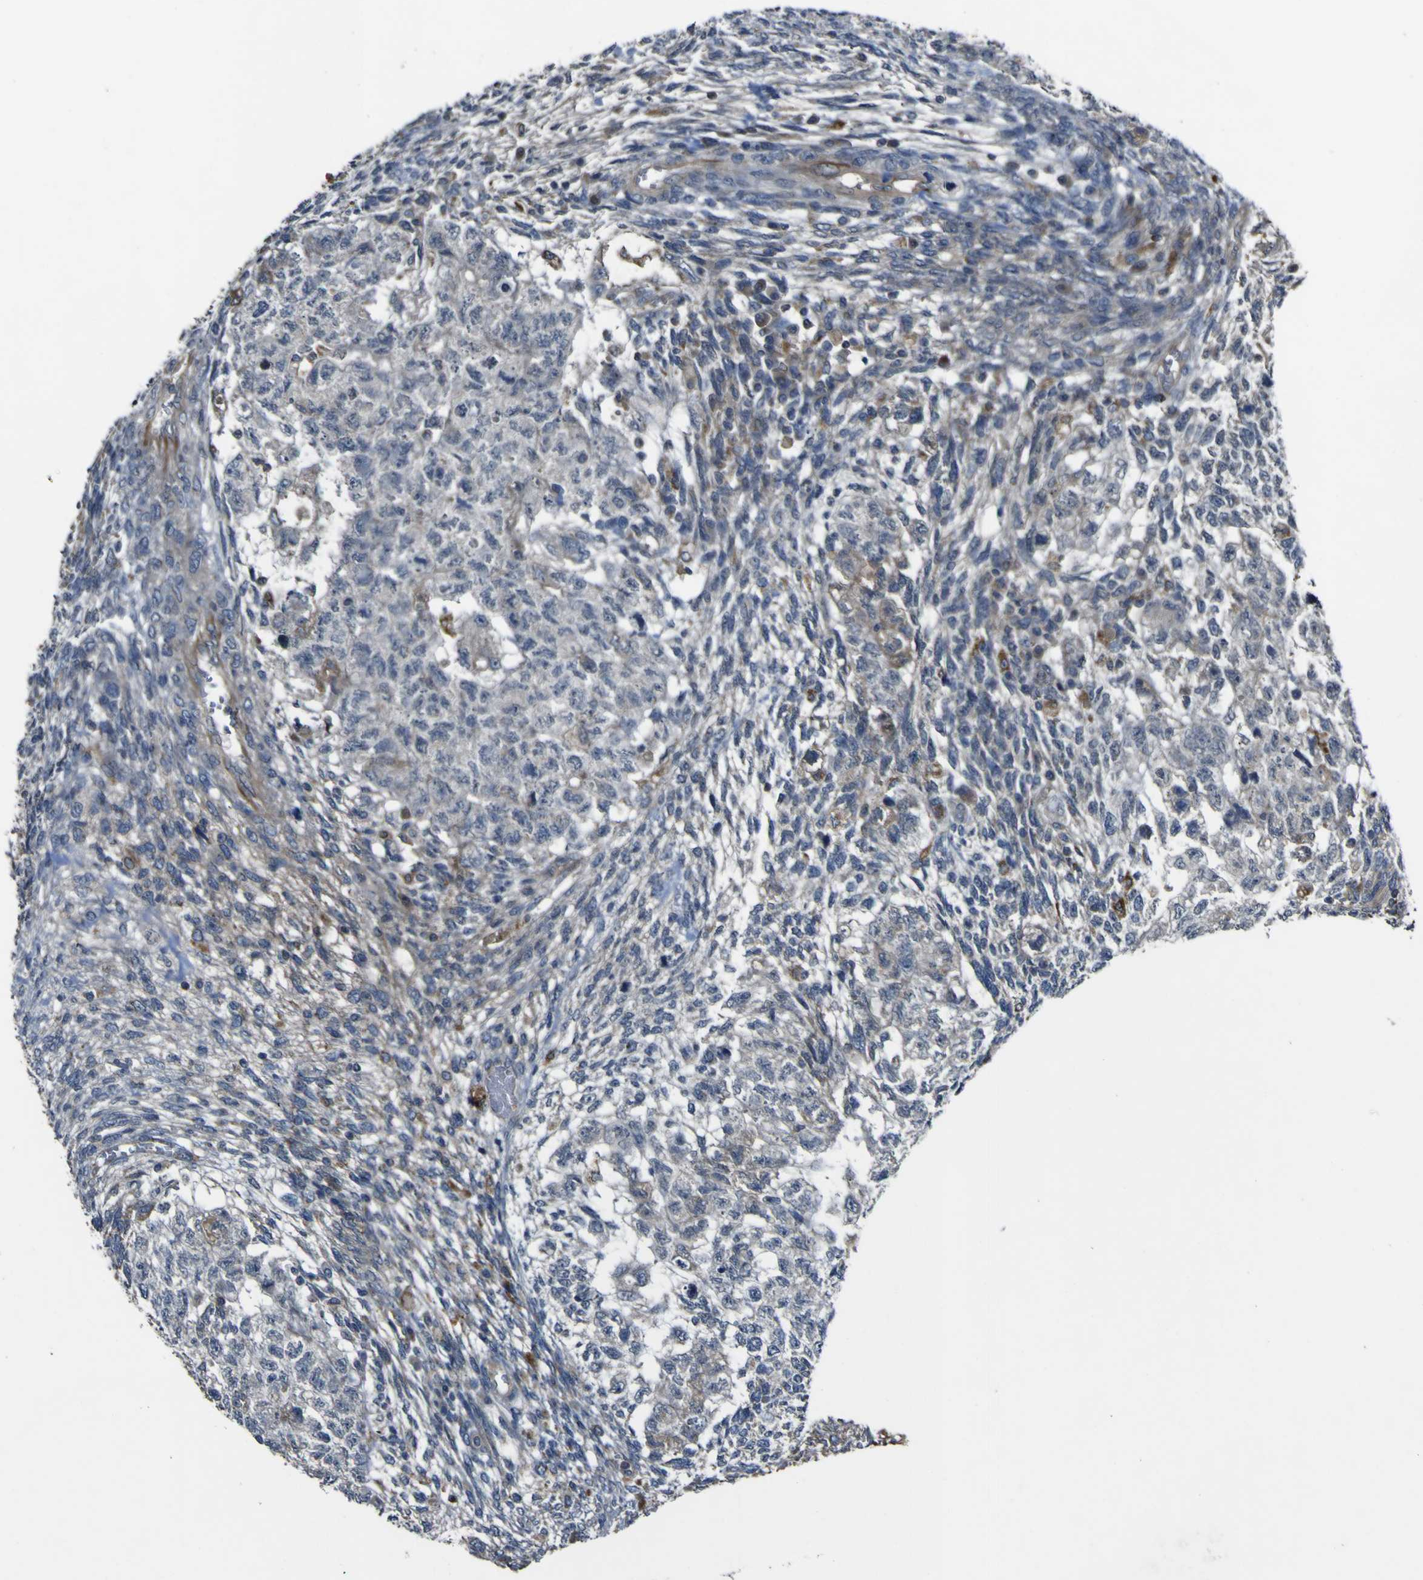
{"staining": {"intensity": "weak", "quantity": "<25%", "location": "cytoplasmic/membranous"}, "tissue": "testis cancer", "cell_type": "Tumor cells", "image_type": "cancer", "snomed": [{"axis": "morphology", "description": "Normal tissue, NOS"}, {"axis": "morphology", "description": "Carcinoma, Embryonal, NOS"}, {"axis": "topography", "description": "Testis"}], "caption": "An image of human testis cancer is negative for staining in tumor cells.", "gene": "GPLD1", "patient": {"sex": "male", "age": 36}}